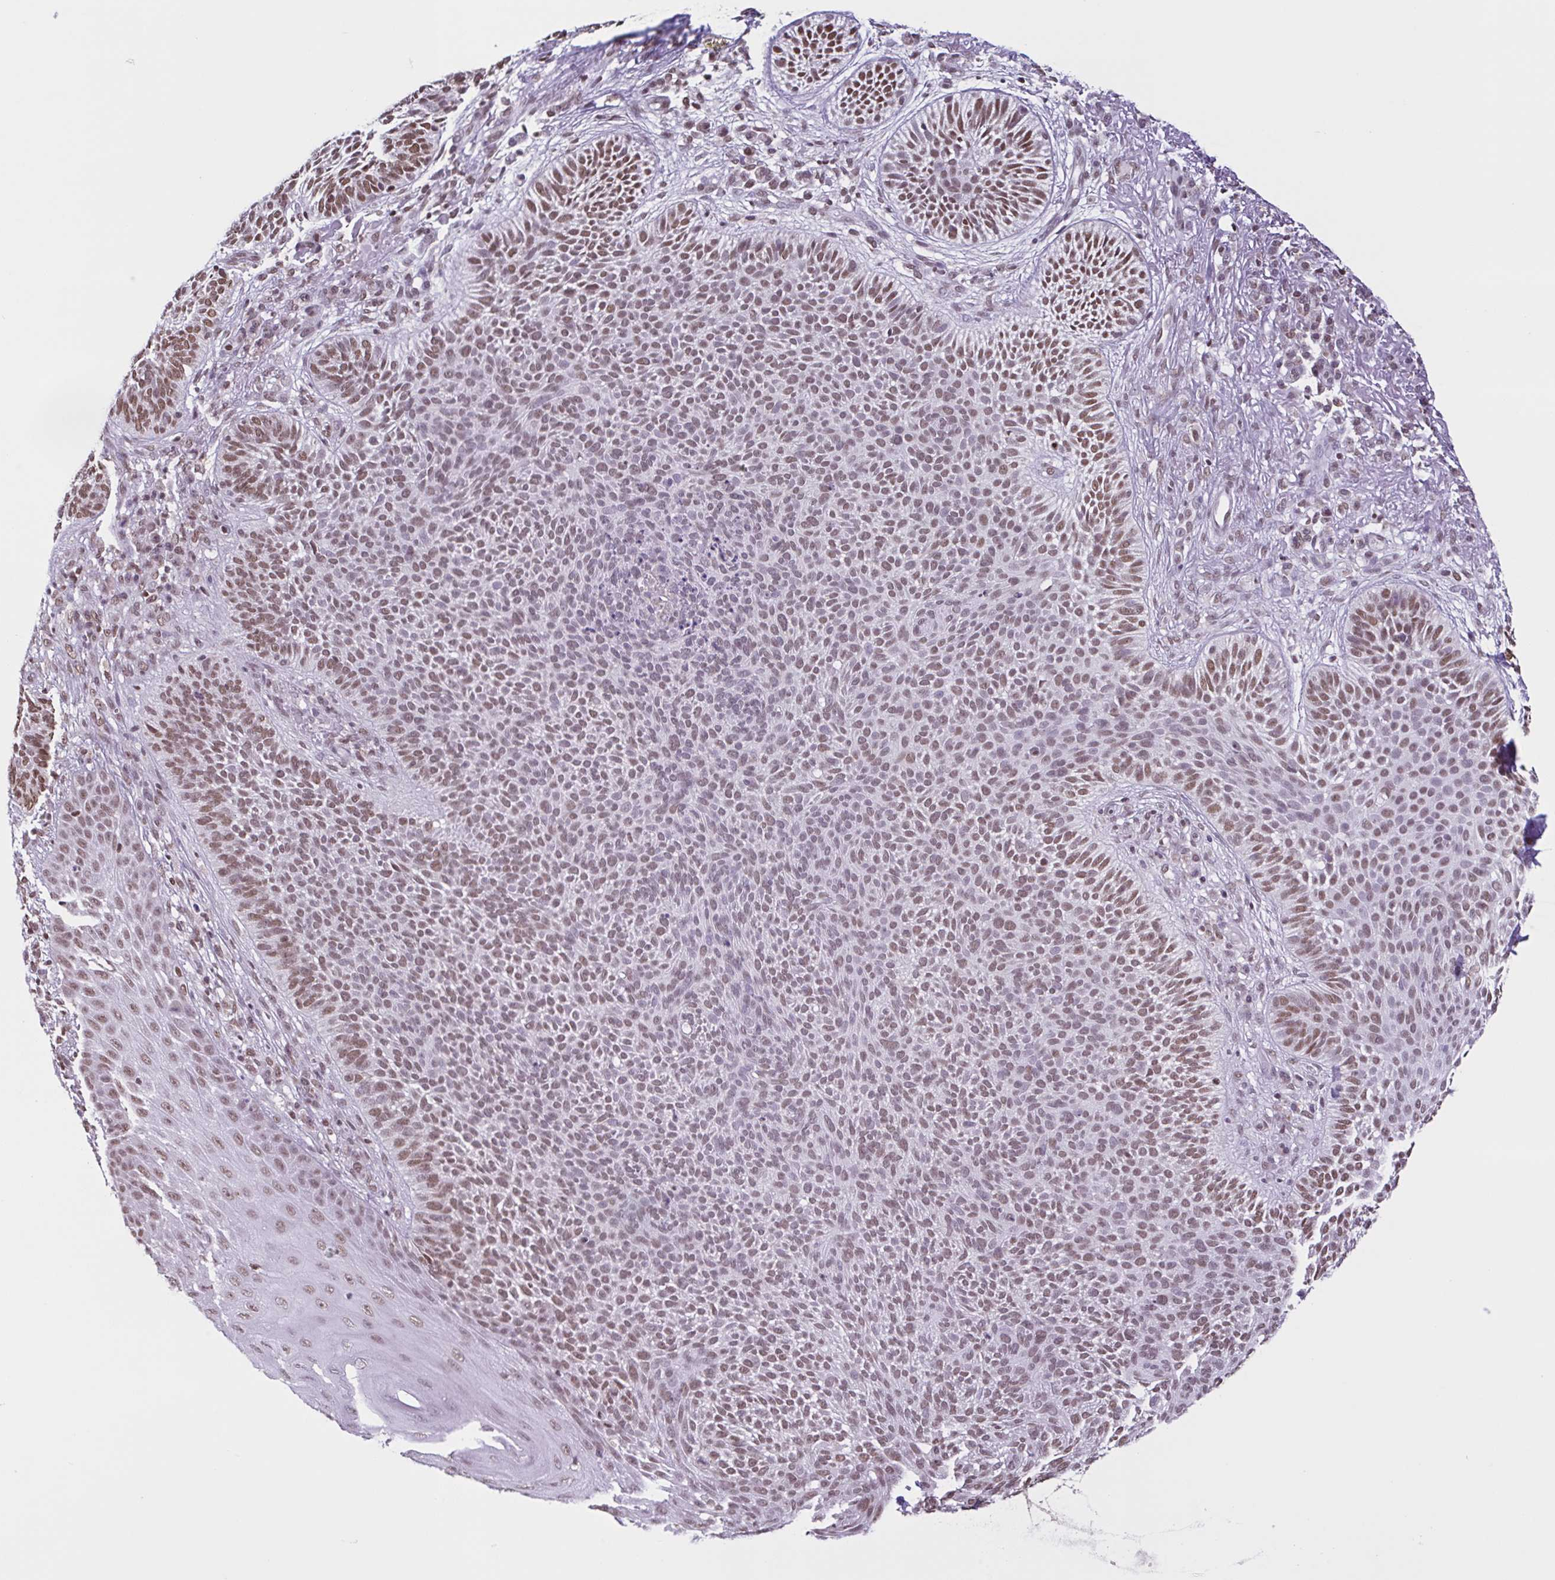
{"staining": {"intensity": "moderate", "quantity": ">75%", "location": "nuclear"}, "tissue": "skin cancer", "cell_type": "Tumor cells", "image_type": "cancer", "snomed": [{"axis": "morphology", "description": "Basal cell carcinoma"}, {"axis": "topography", "description": "Skin"}, {"axis": "topography", "description": "Skin of face"}], "caption": "Immunohistochemical staining of human basal cell carcinoma (skin) demonstrates medium levels of moderate nuclear positivity in about >75% of tumor cells.", "gene": "TIMM21", "patient": {"sex": "female", "age": 82}}